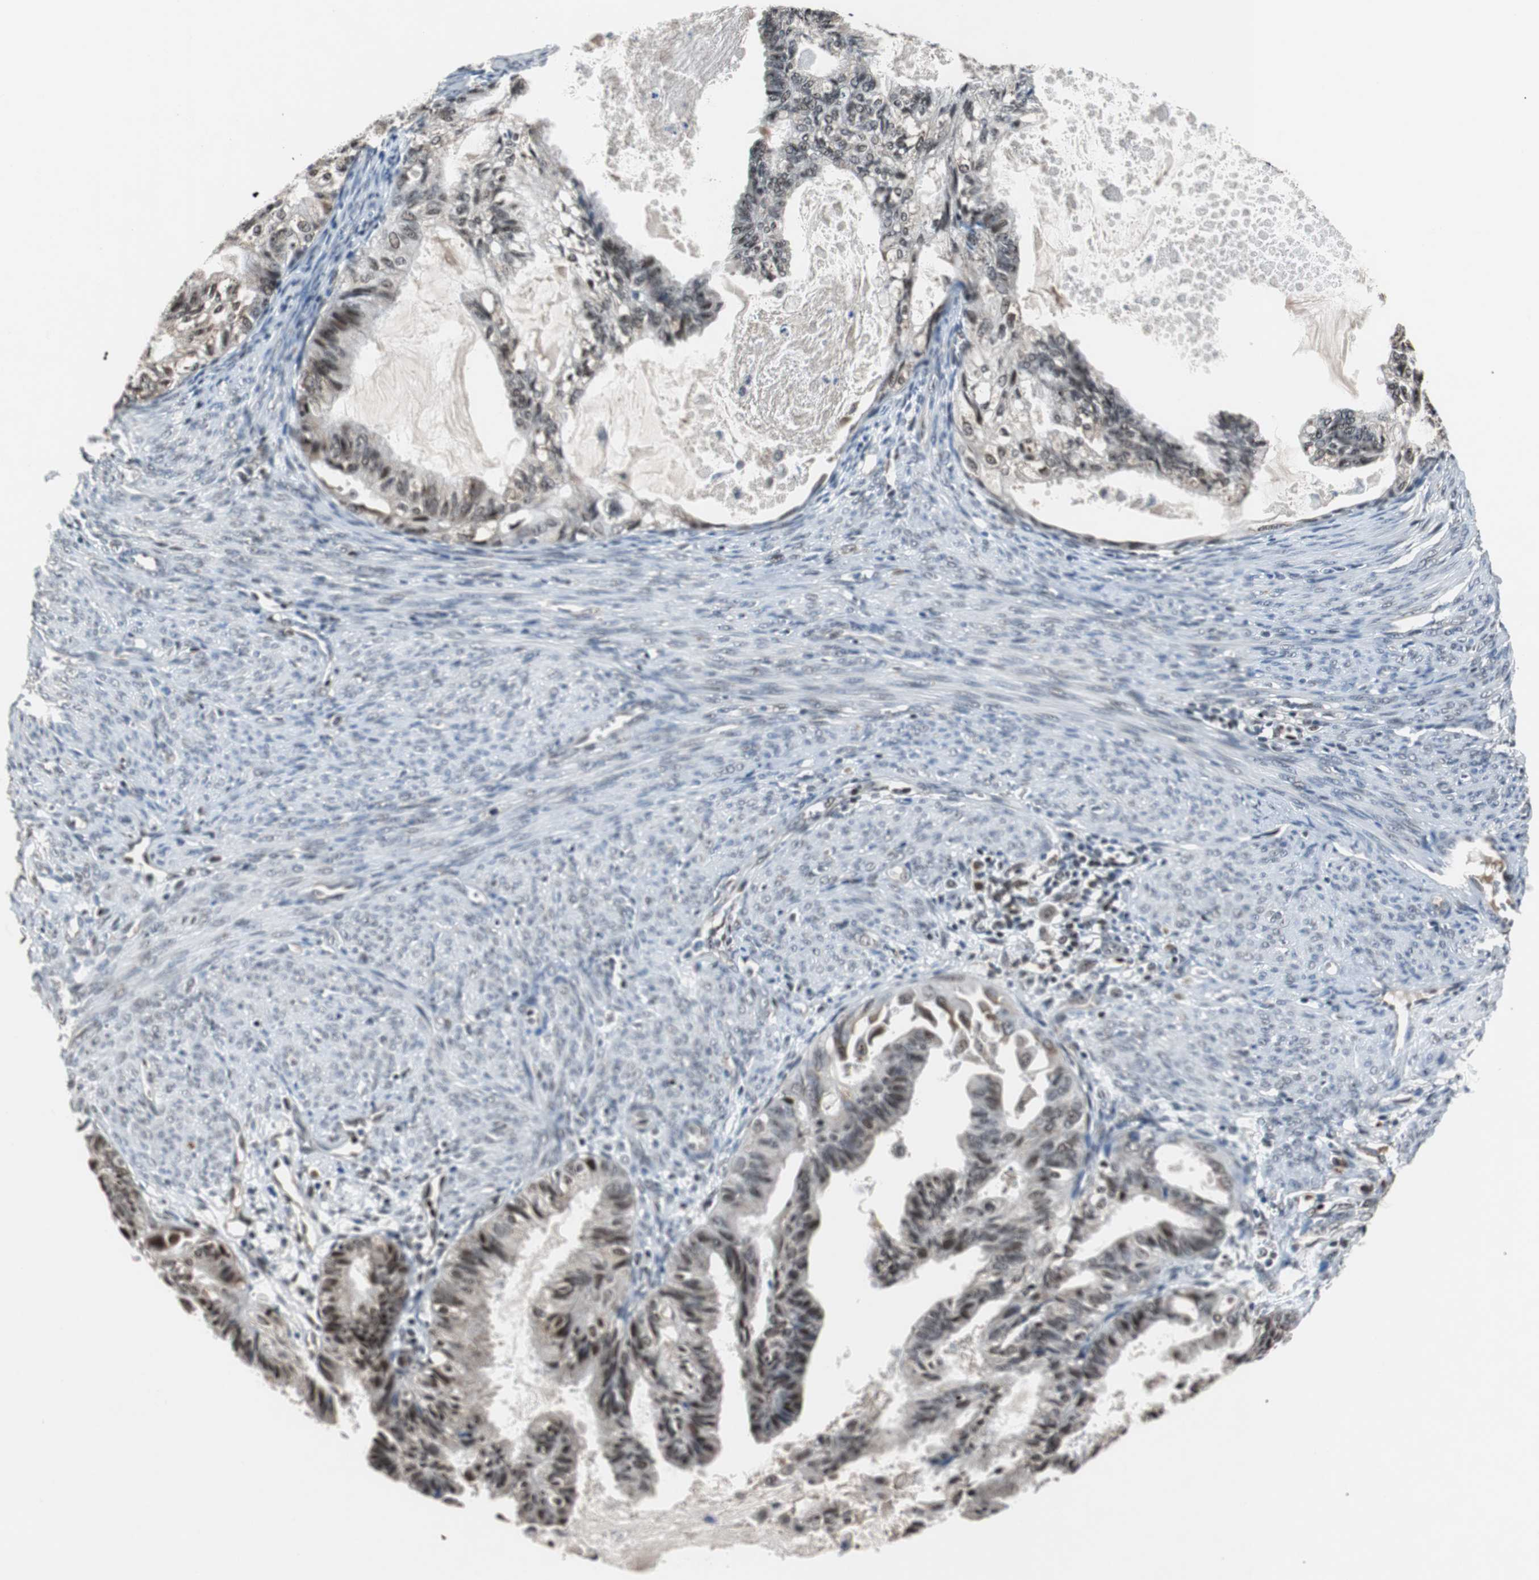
{"staining": {"intensity": "moderate", "quantity": "25%-75%", "location": "nuclear"}, "tissue": "cervical cancer", "cell_type": "Tumor cells", "image_type": "cancer", "snomed": [{"axis": "morphology", "description": "Normal tissue, NOS"}, {"axis": "morphology", "description": "Adenocarcinoma, NOS"}, {"axis": "topography", "description": "Cervix"}, {"axis": "topography", "description": "Endometrium"}], "caption": "Cervical cancer (adenocarcinoma) stained for a protein (brown) exhibits moderate nuclear positive staining in approximately 25%-75% of tumor cells.", "gene": "USP28", "patient": {"sex": "female", "age": 86}}